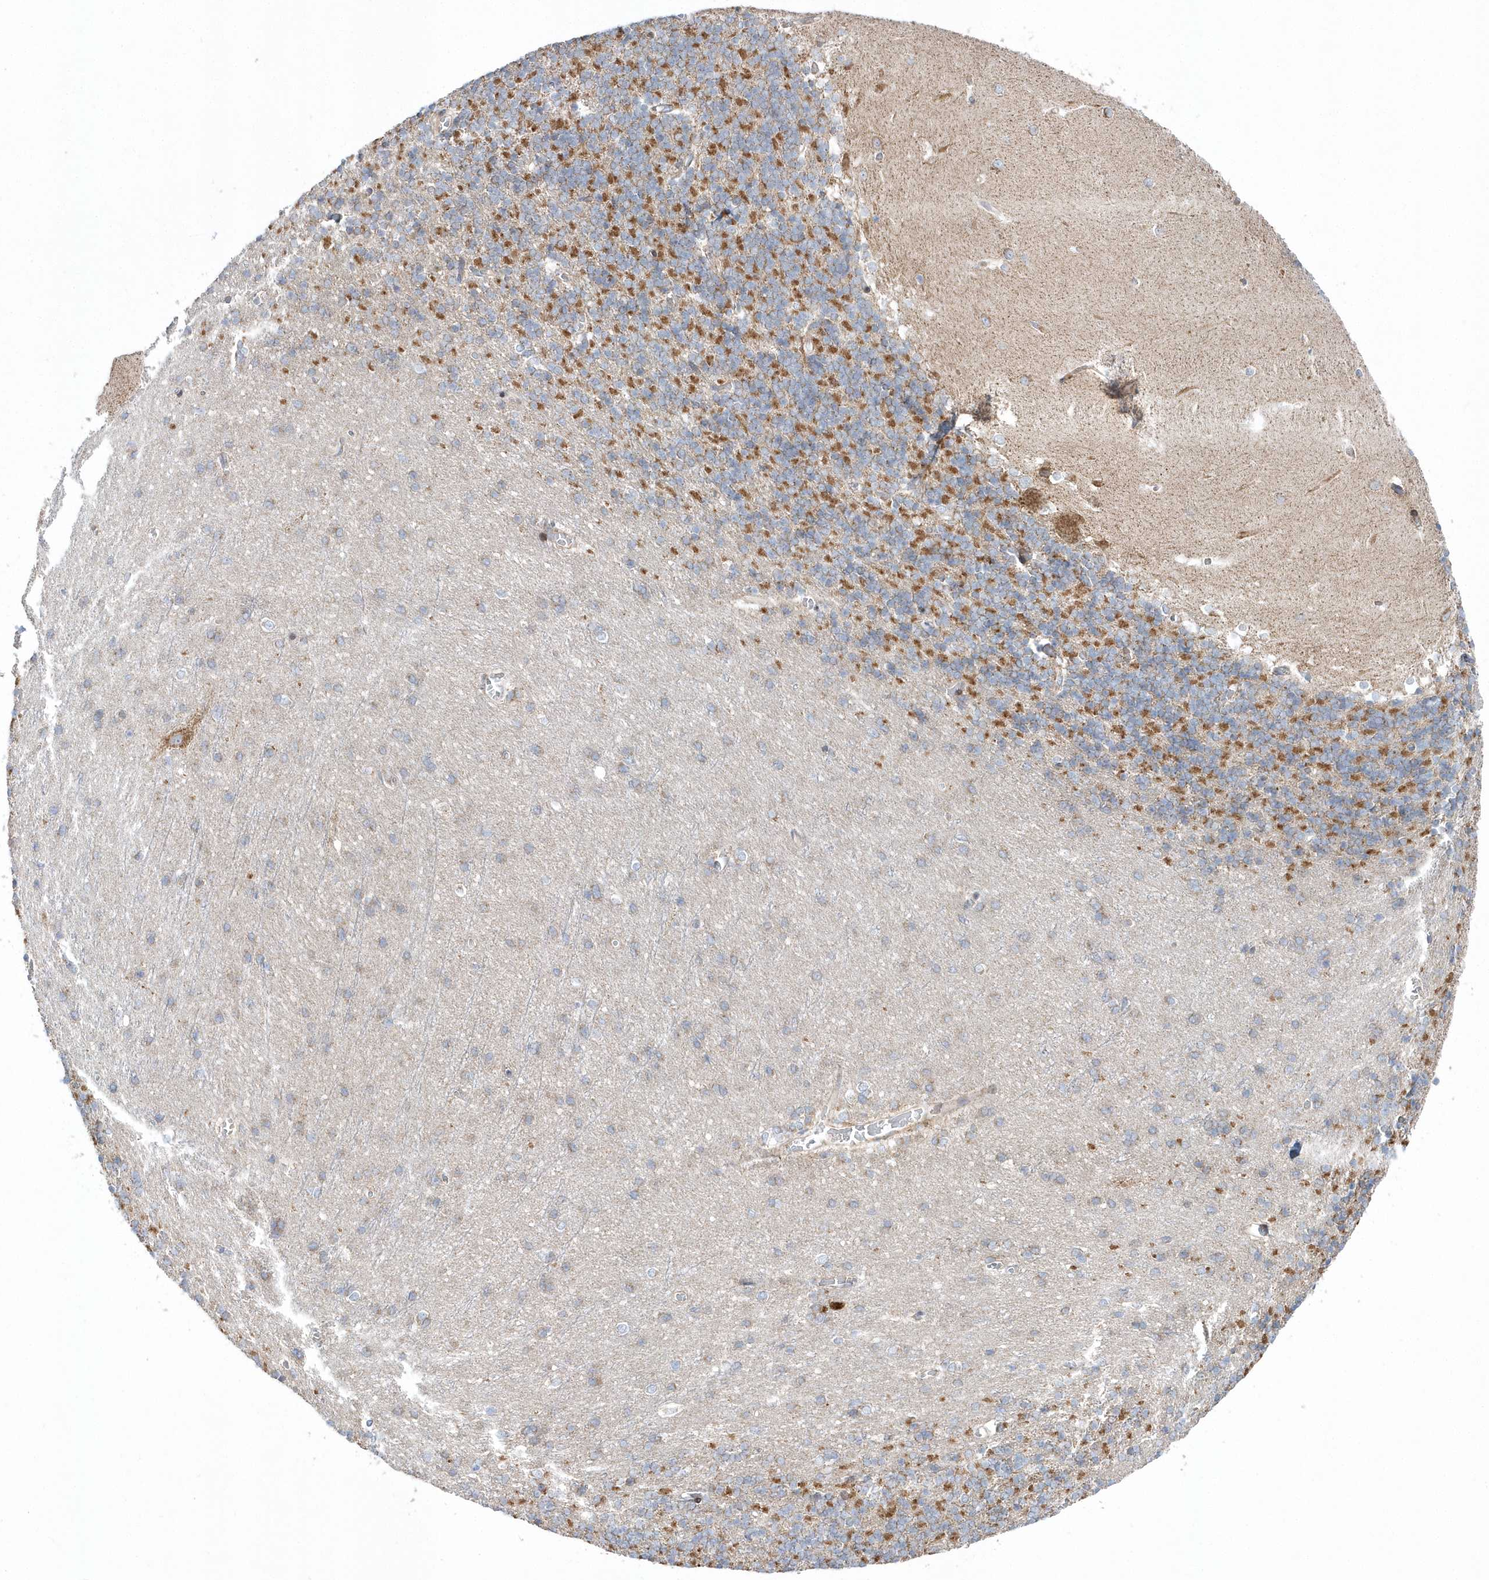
{"staining": {"intensity": "moderate", "quantity": "25%-75%", "location": "cytoplasmic/membranous"}, "tissue": "cerebellum", "cell_type": "Cells in granular layer", "image_type": "normal", "snomed": [{"axis": "morphology", "description": "Normal tissue, NOS"}, {"axis": "topography", "description": "Cerebellum"}], "caption": "Immunohistochemistry (IHC) (DAB (3,3'-diaminobenzidine)) staining of benign cerebellum displays moderate cytoplasmic/membranous protein expression in about 25%-75% of cells in granular layer.", "gene": "OPA1", "patient": {"sex": "male", "age": 37}}